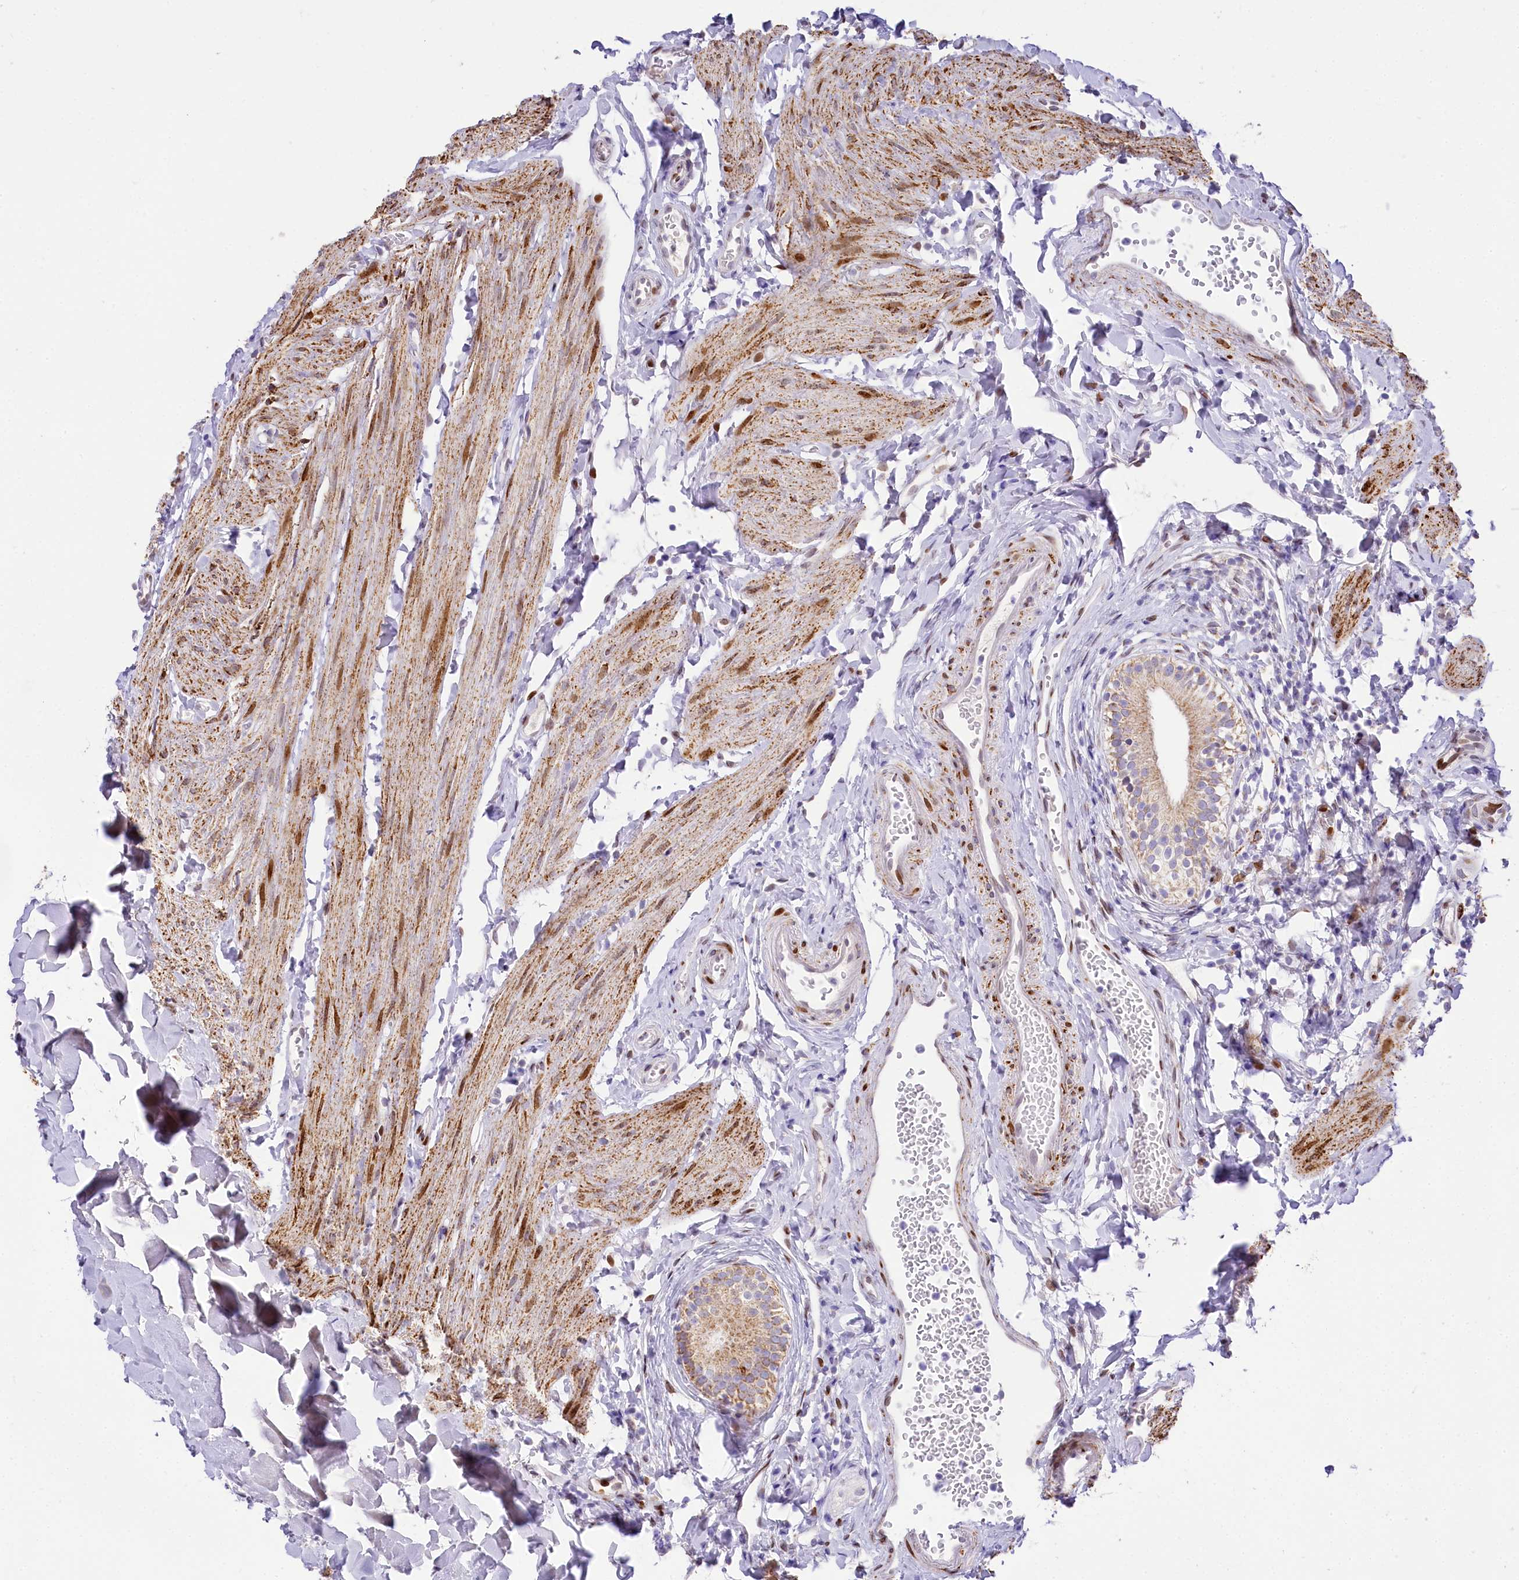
{"staining": {"intensity": "strong", "quantity": "25%-75%", "location": "cytoplasmic/membranous"}, "tissue": "gallbladder", "cell_type": "Glandular cells", "image_type": "normal", "snomed": [{"axis": "morphology", "description": "Normal tissue, NOS"}, {"axis": "topography", "description": "Gallbladder"}], "caption": "Protein analysis of benign gallbladder displays strong cytoplasmic/membranous staining in approximately 25%-75% of glandular cells. Using DAB (3,3'-diaminobenzidine) (brown) and hematoxylin (blue) stains, captured at high magnification using brightfield microscopy.", "gene": "PPIP5K2", "patient": {"sex": "female", "age": 47}}